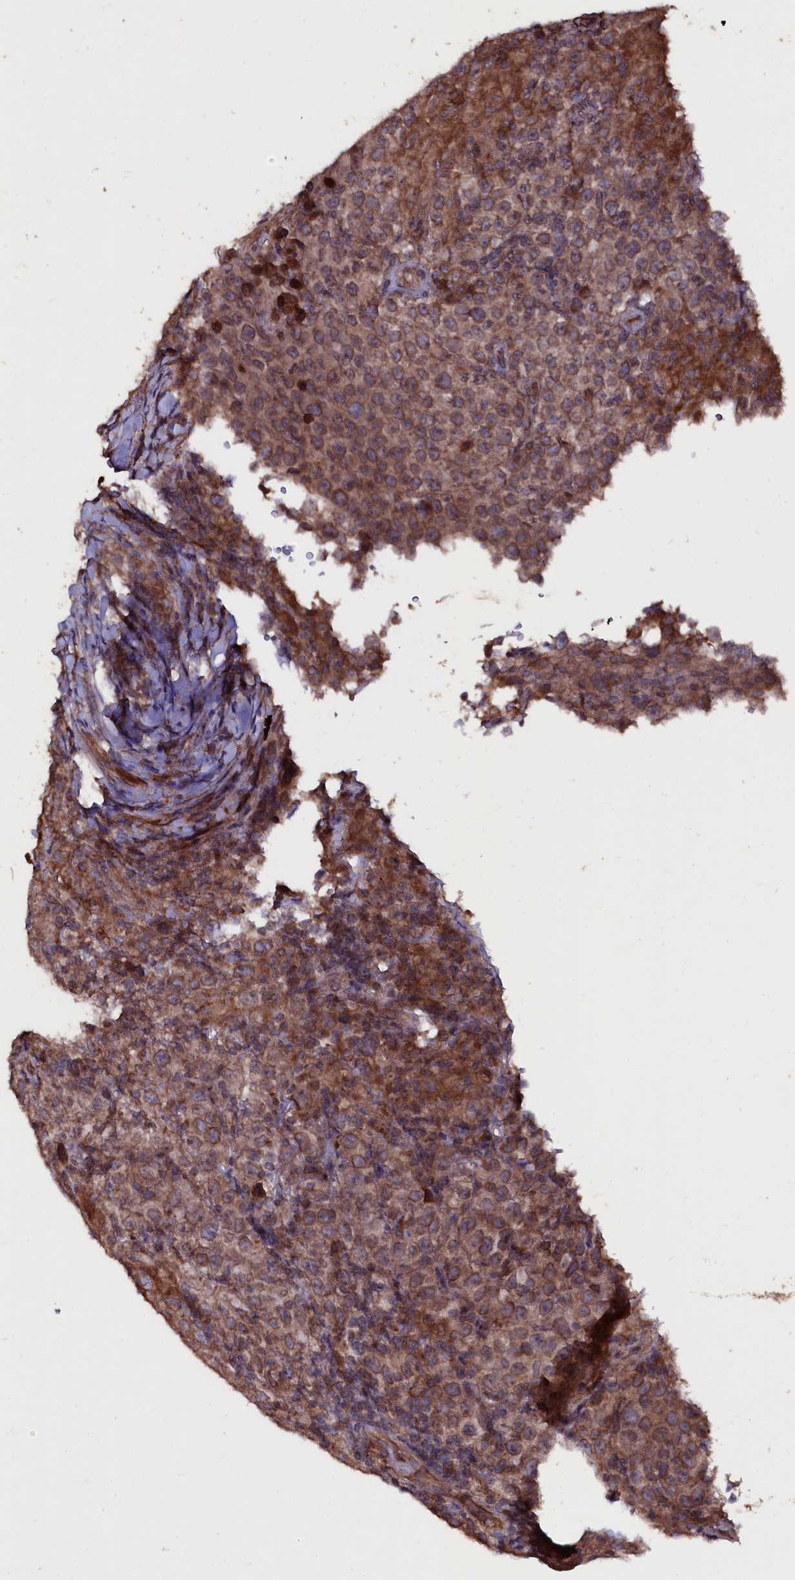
{"staining": {"intensity": "moderate", "quantity": ">75%", "location": "cytoplasmic/membranous"}, "tissue": "testis cancer", "cell_type": "Tumor cells", "image_type": "cancer", "snomed": [{"axis": "morphology", "description": "Normal tissue, NOS"}, {"axis": "morphology", "description": "Urothelial carcinoma, High grade"}, {"axis": "morphology", "description": "Seminoma, NOS"}, {"axis": "morphology", "description": "Carcinoma, Embryonal, NOS"}, {"axis": "topography", "description": "Urinary bladder"}, {"axis": "topography", "description": "Testis"}], "caption": "Immunohistochemical staining of human testis cancer displays moderate cytoplasmic/membranous protein staining in about >75% of tumor cells.", "gene": "MYO1H", "patient": {"sex": "male", "age": 41}}